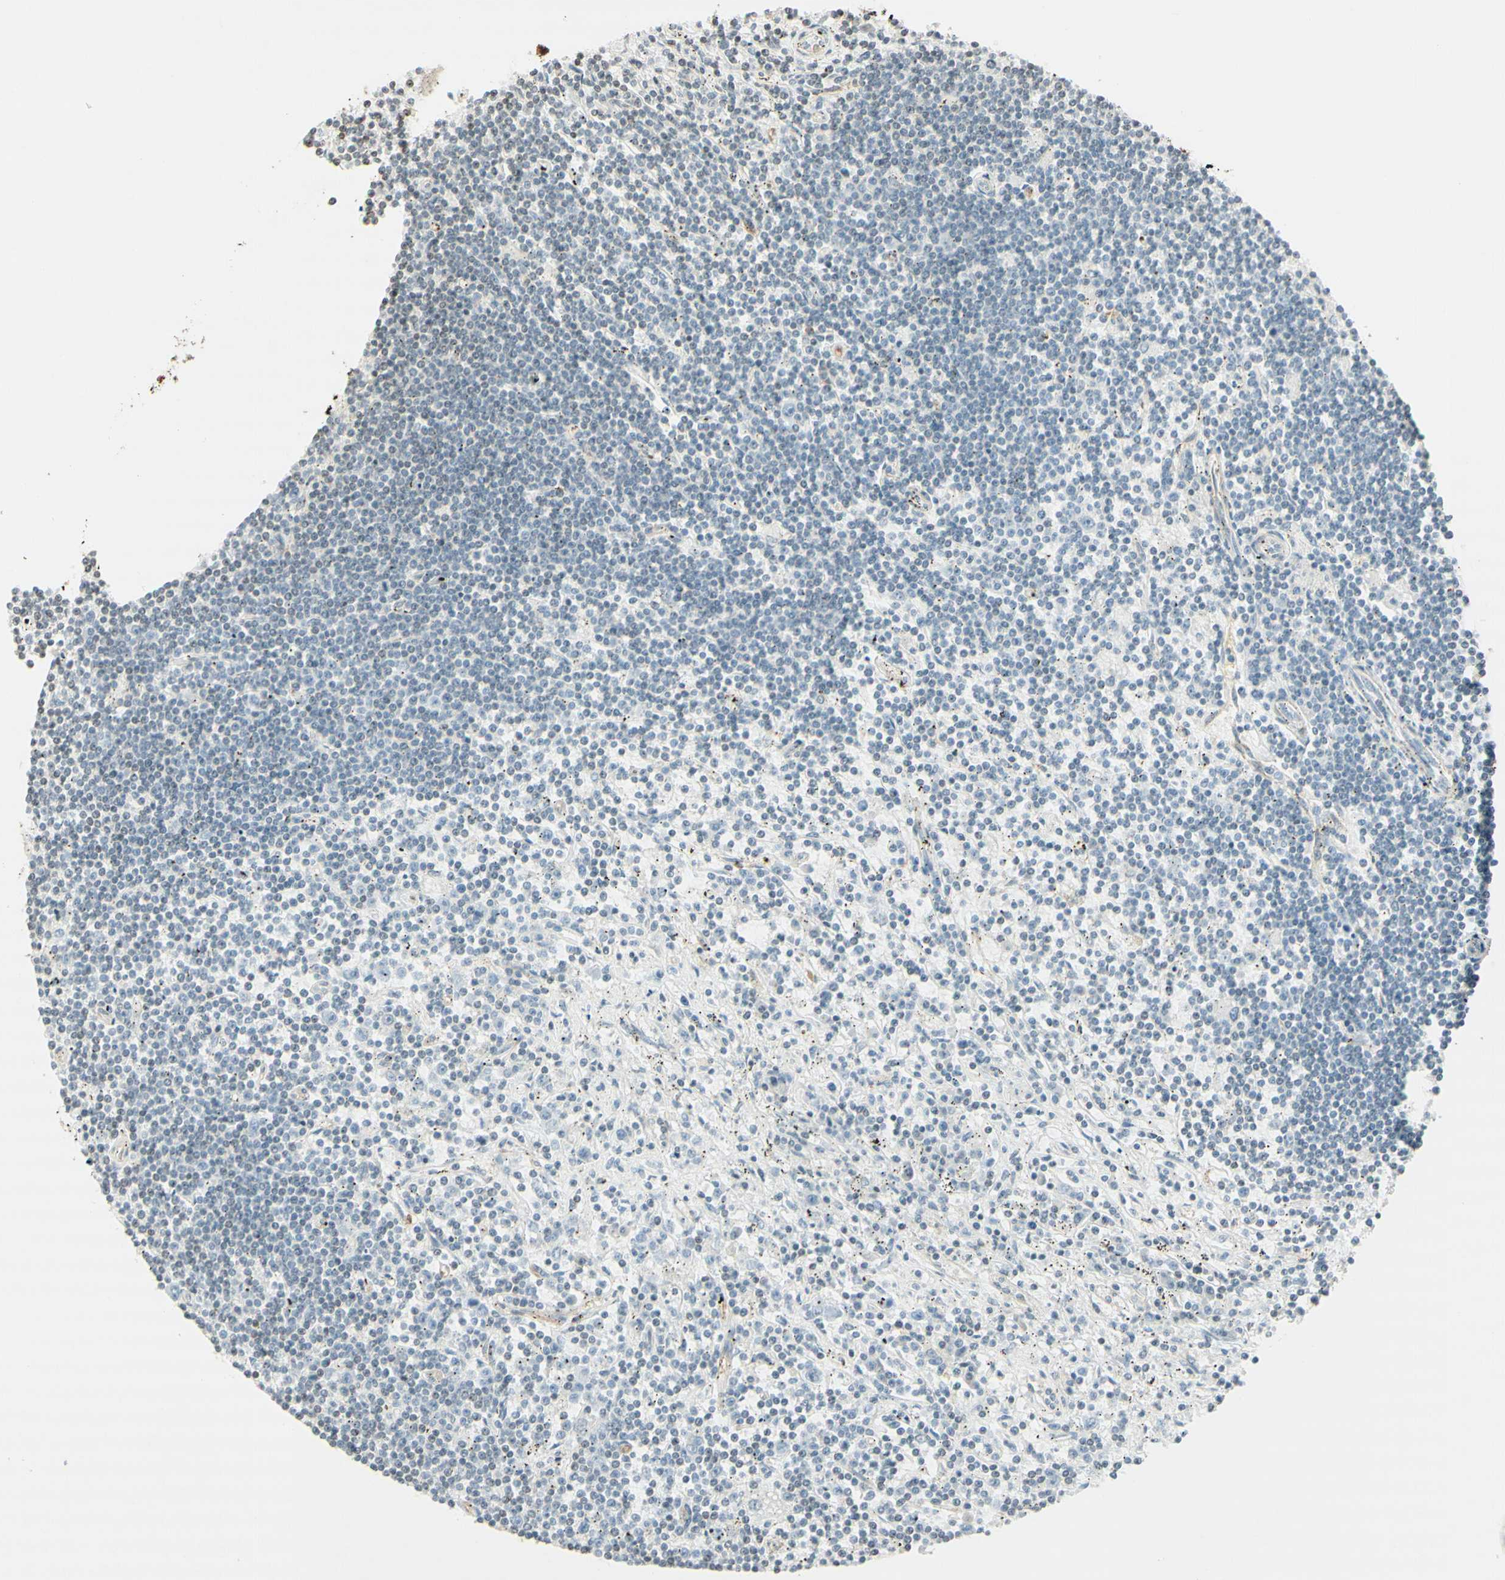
{"staining": {"intensity": "negative", "quantity": "none", "location": "none"}, "tissue": "lymphoma", "cell_type": "Tumor cells", "image_type": "cancer", "snomed": [{"axis": "morphology", "description": "Malignant lymphoma, non-Hodgkin's type, Low grade"}, {"axis": "topography", "description": "Spleen"}], "caption": "Tumor cells are negative for brown protein staining in lymphoma.", "gene": "MAP1B", "patient": {"sex": "male", "age": 76}}